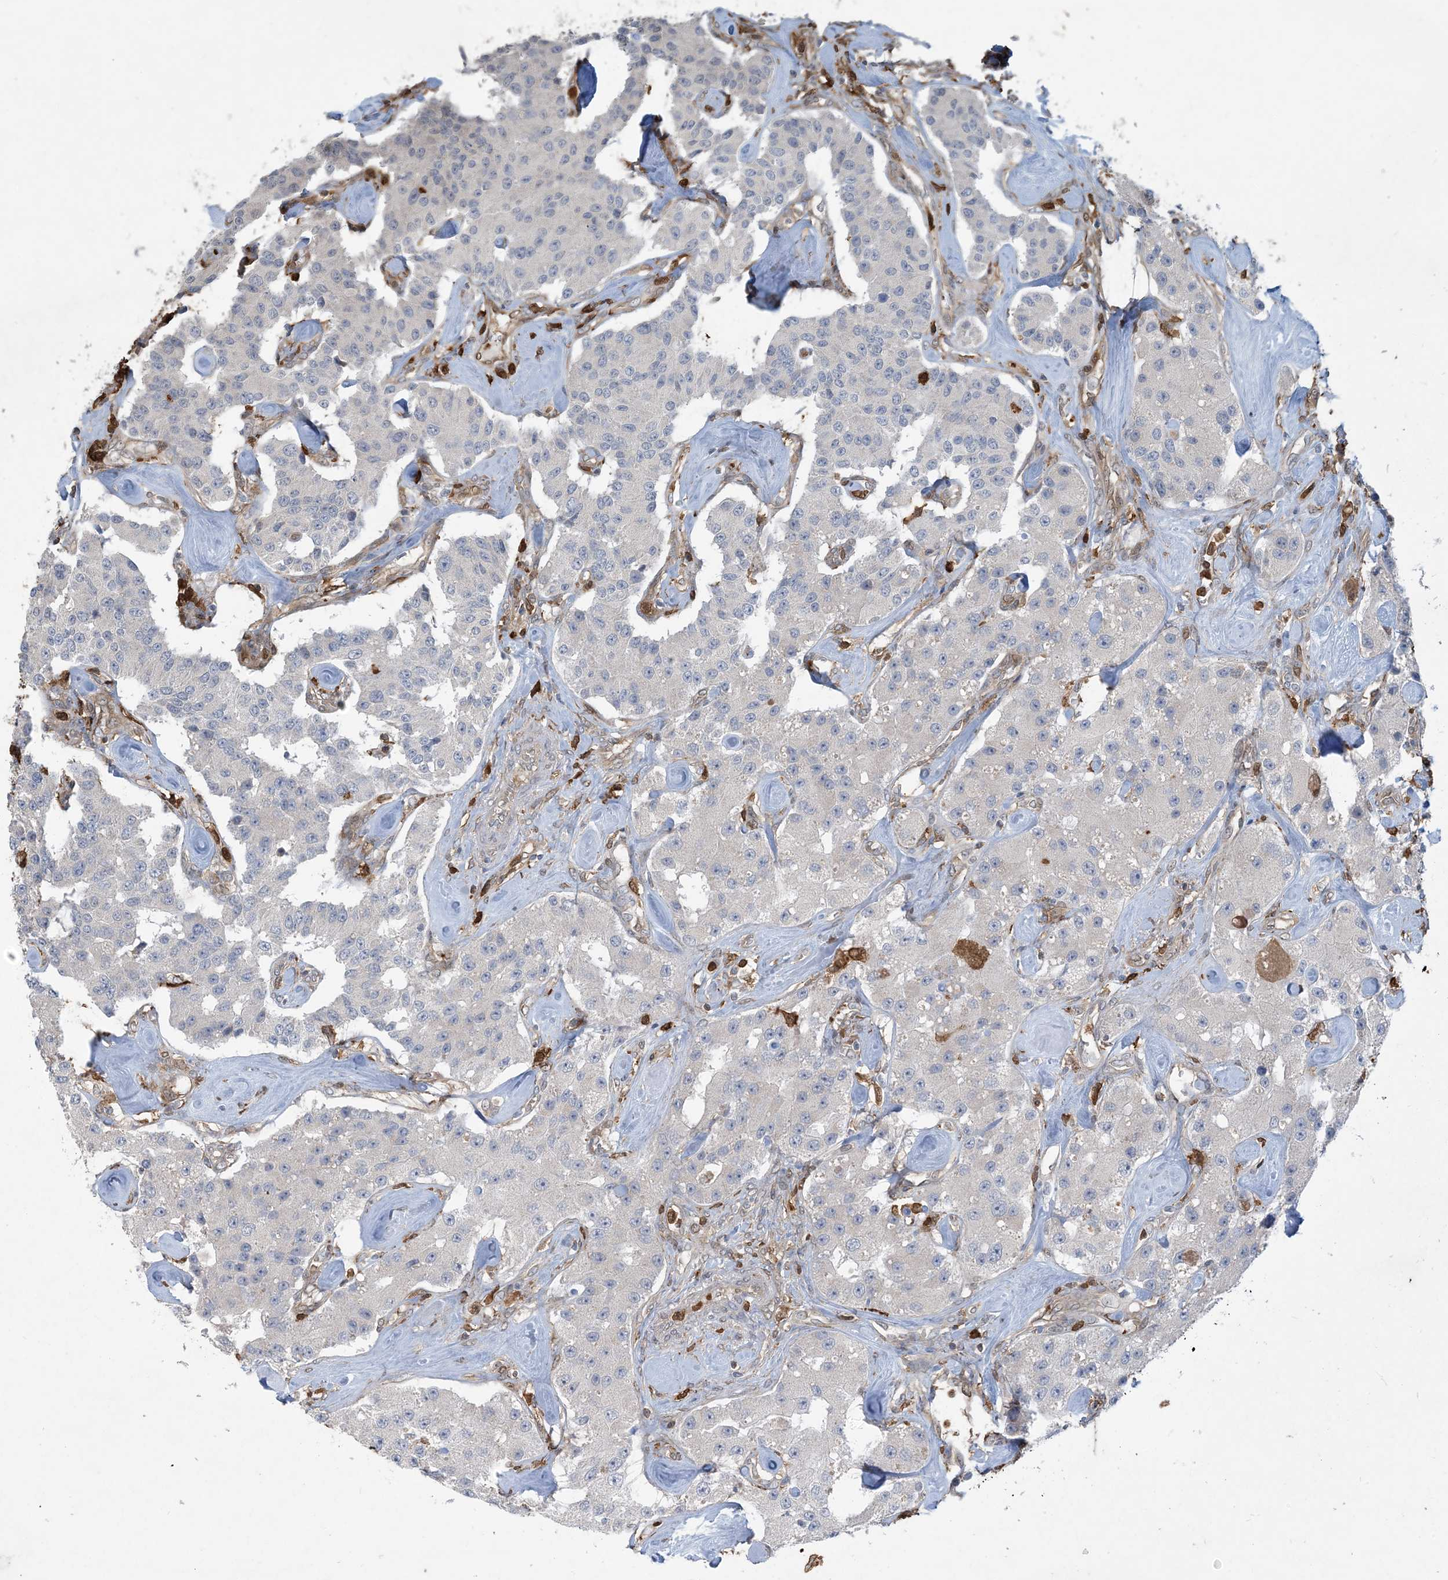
{"staining": {"intensity": "negative", "quantity": "none", "location": "none"}, "tissue": "carcinoid", "cell_type": "Tumor cells", "image_type": "cancer", "snomed": [{"axis": "morphology", "description": "Carcinoid, malignant, NOS"}, {"axis": "topography", "description": "Pancreas"}], "caption": "High magnification brightfield microscopy of carcinoid (malignant) stained with DAB (3,3'-diaminobenzidine) (brown) and counterstained with hematoxylin (blue): tumor cells show no significant expression.", "gene": "TMSB4X", "patient": {"sex": "male", "age": 41}}